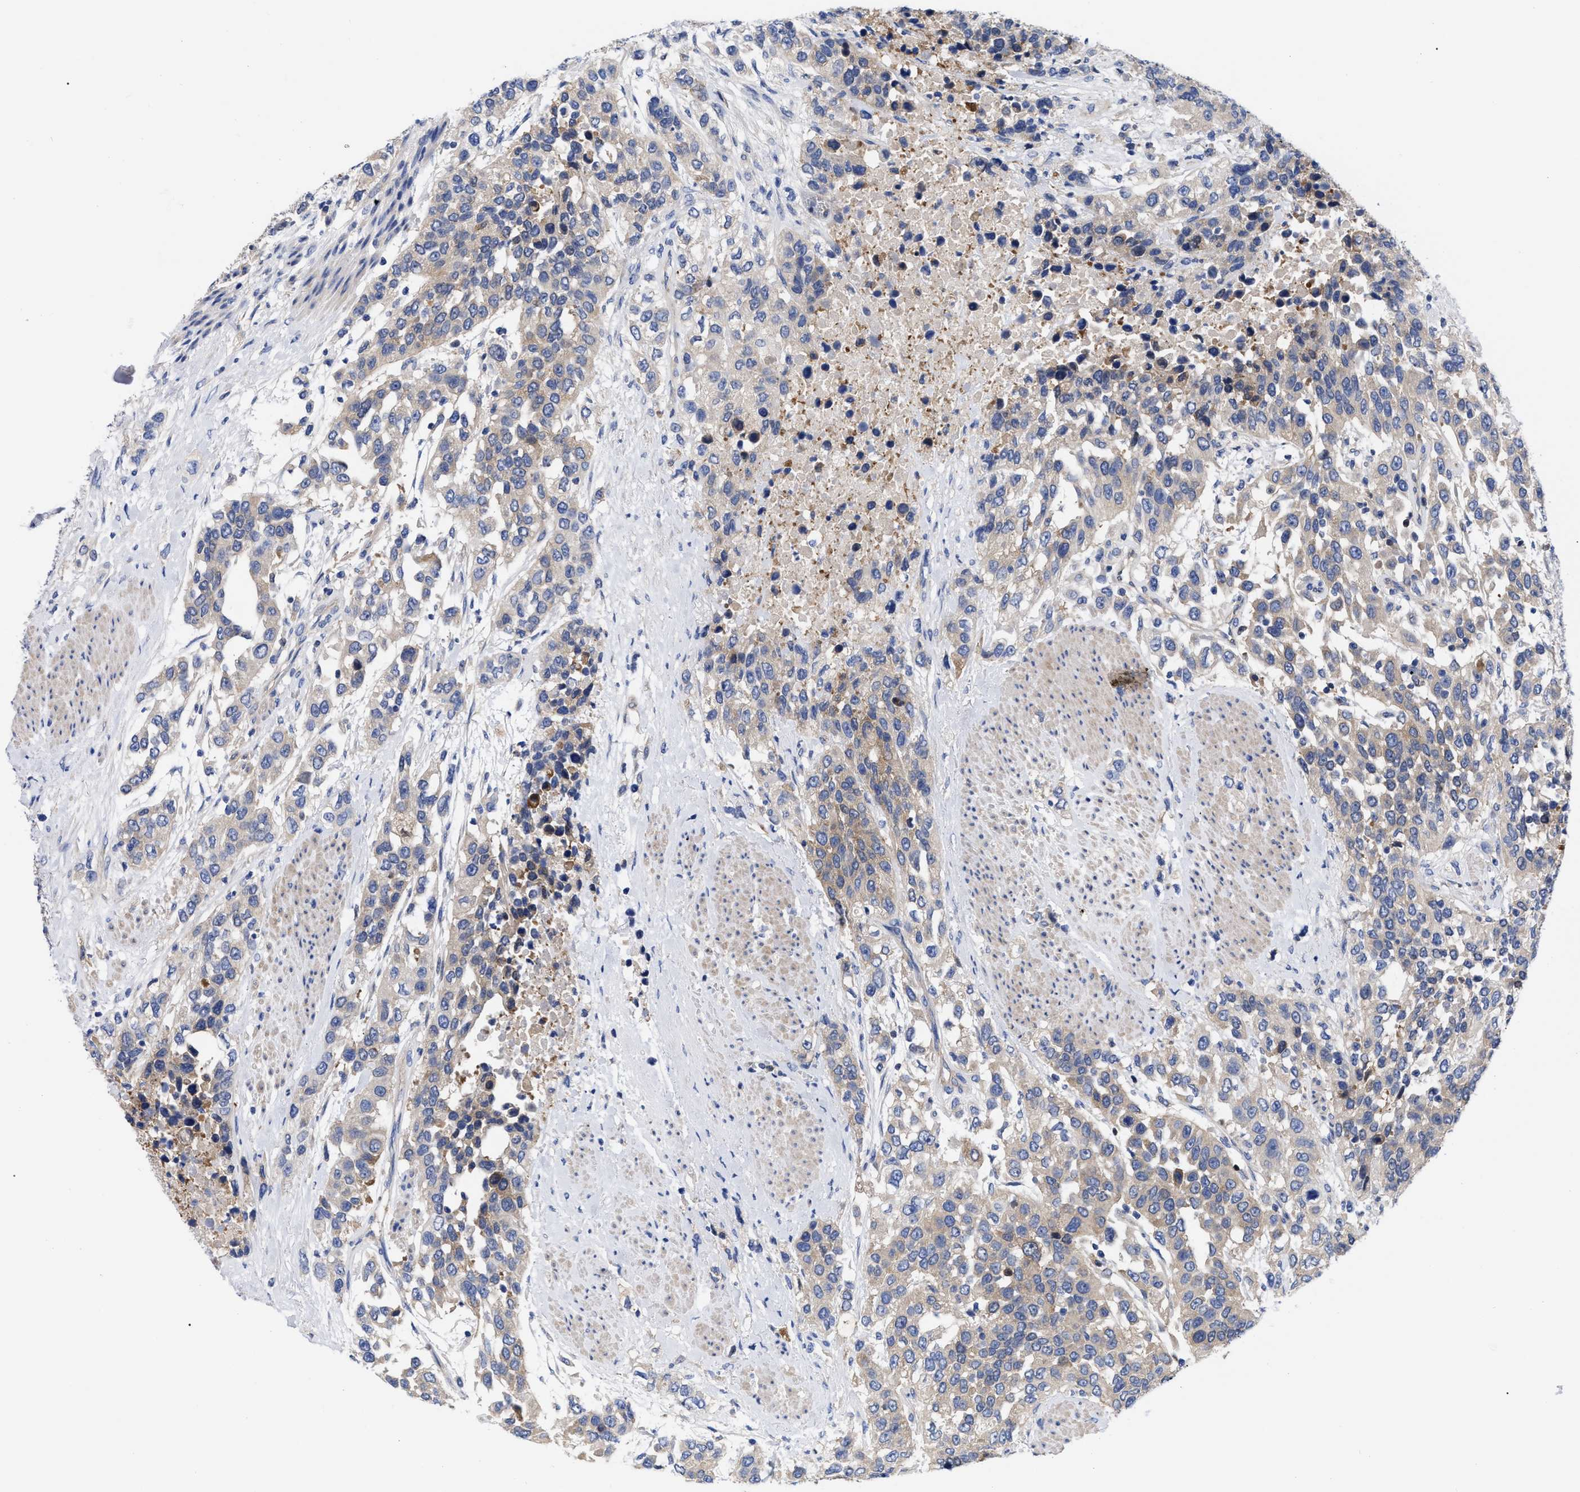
{"staining": {"intensity": "weak", "quantity": ">75%", "location": "cytoplasmic/membranous"}, "tissue": "urothelial cancer", "cell_type": "Tumor cells", "image_type": "cancer", "snomed": [{"axis": "morphology", "description": "Urothelial carcinoma, High grade"}, {"axis": "topography", "description": "Urinary bladder"}], "caption": "Immunohistochemistry (IHC) (DAB (3,3'-diaminobenzidine)) staining of urothelial carcinoma (high-grade) shows weak cytoplasmic/membranous protein staining in about >75% of tumor cells.", "gene": "RBKS", "patient": {"sex": "female", "age": 80}}